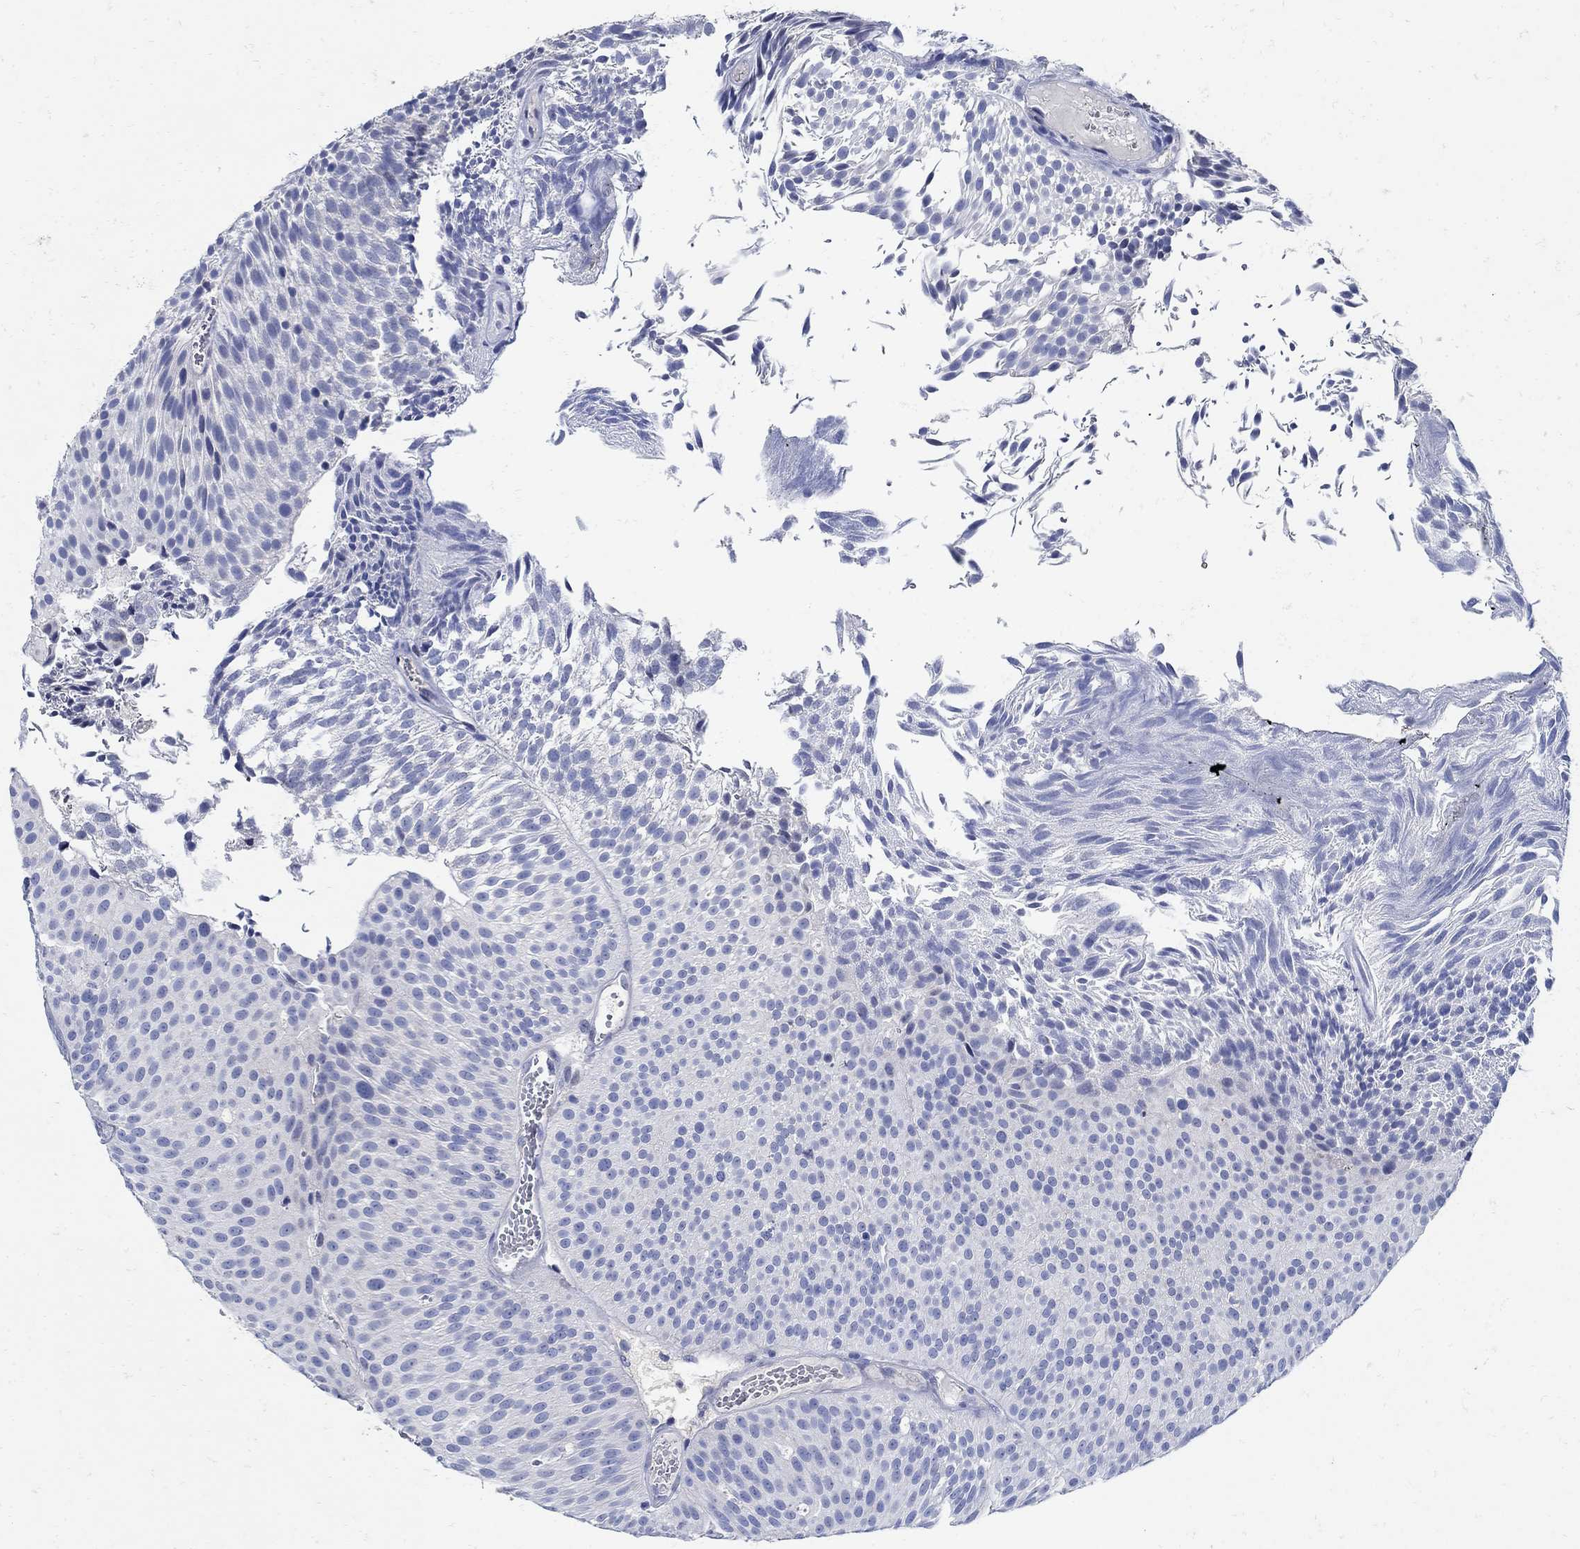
{"staining": {"intensity": "negative", "quantity": "none", "location": "none"}, "tissue": "urothelial cancer", "cell_type": "Tumor cells", "image_type": "cancer", "snomed": [{"axis": "morphology", "description": "Urothelial carcinoma, Low grade"}, {"axis": "topography", "description": "Urinary bladder"}], "caption": "Immunohistochemistry (IHC) of human urothelial cancer reveals no staining in tumor cells.", "gene": "NOS1", "patient": {"sex": "male", "age": 65}}